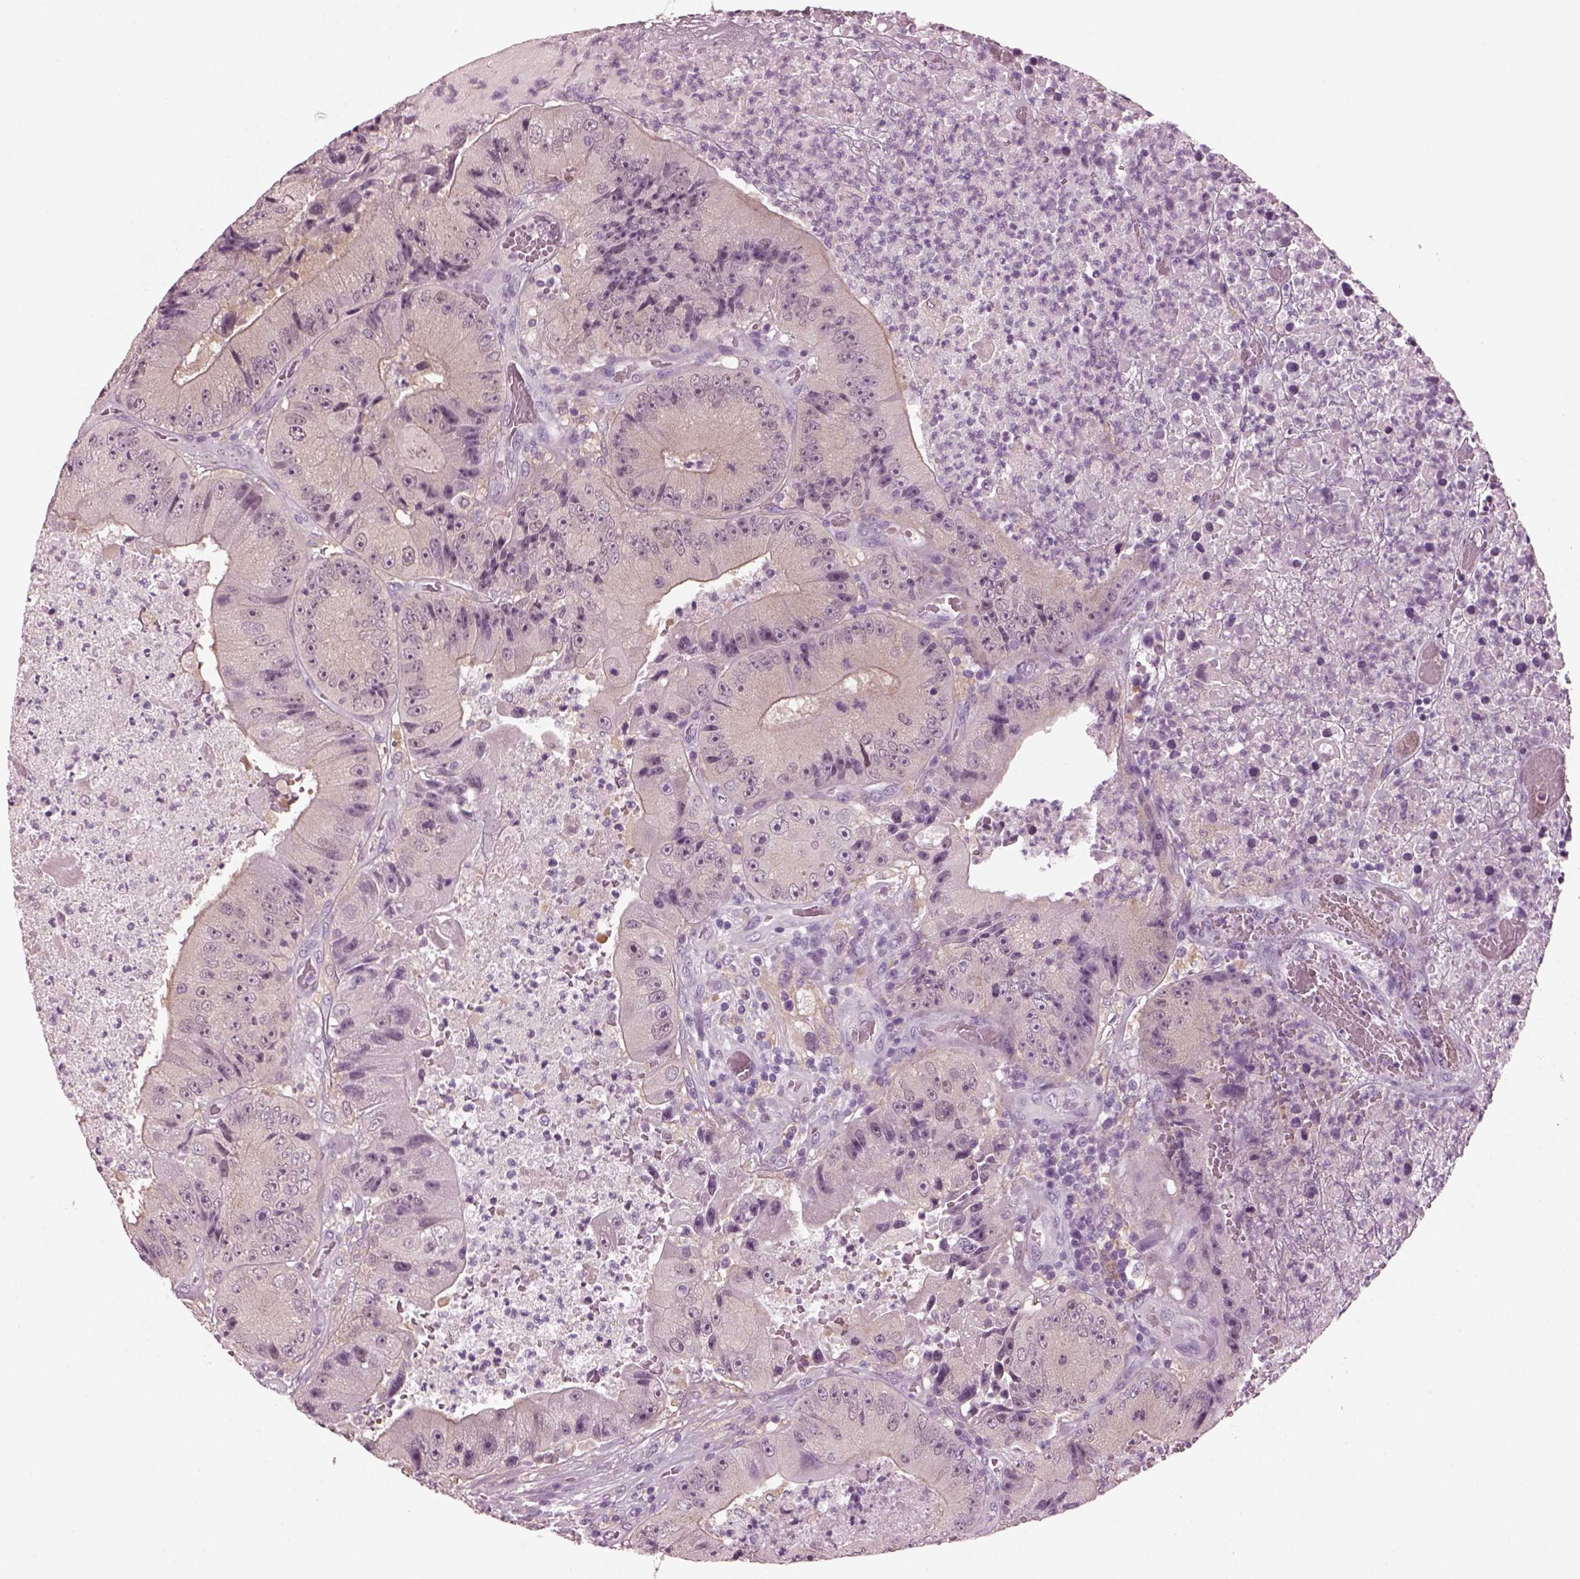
{"staining": {"intensity": "negative", "quantity": "none", "location": "none"}, "tissue": "colorectal cancer", "cell_type": "Tumor cells", "image_type": "cancer", "snomed": [{"axis": "morphology", "description": "Adenocarcinoma, NOS"}, {"axis": "topography", "description": "Colon"}], "caption": "Immunohistochemistry image of colorectal cancer (adenocarcinoma) stained for a protein (brown), which demonstrates no positivity in tumor cells. The staining is performed using DAB brown chromogen with nuclei counter-stained in using hematoxylin.", "gene": "SHTN1", "patient": {"sex": "female", "age": 86}}